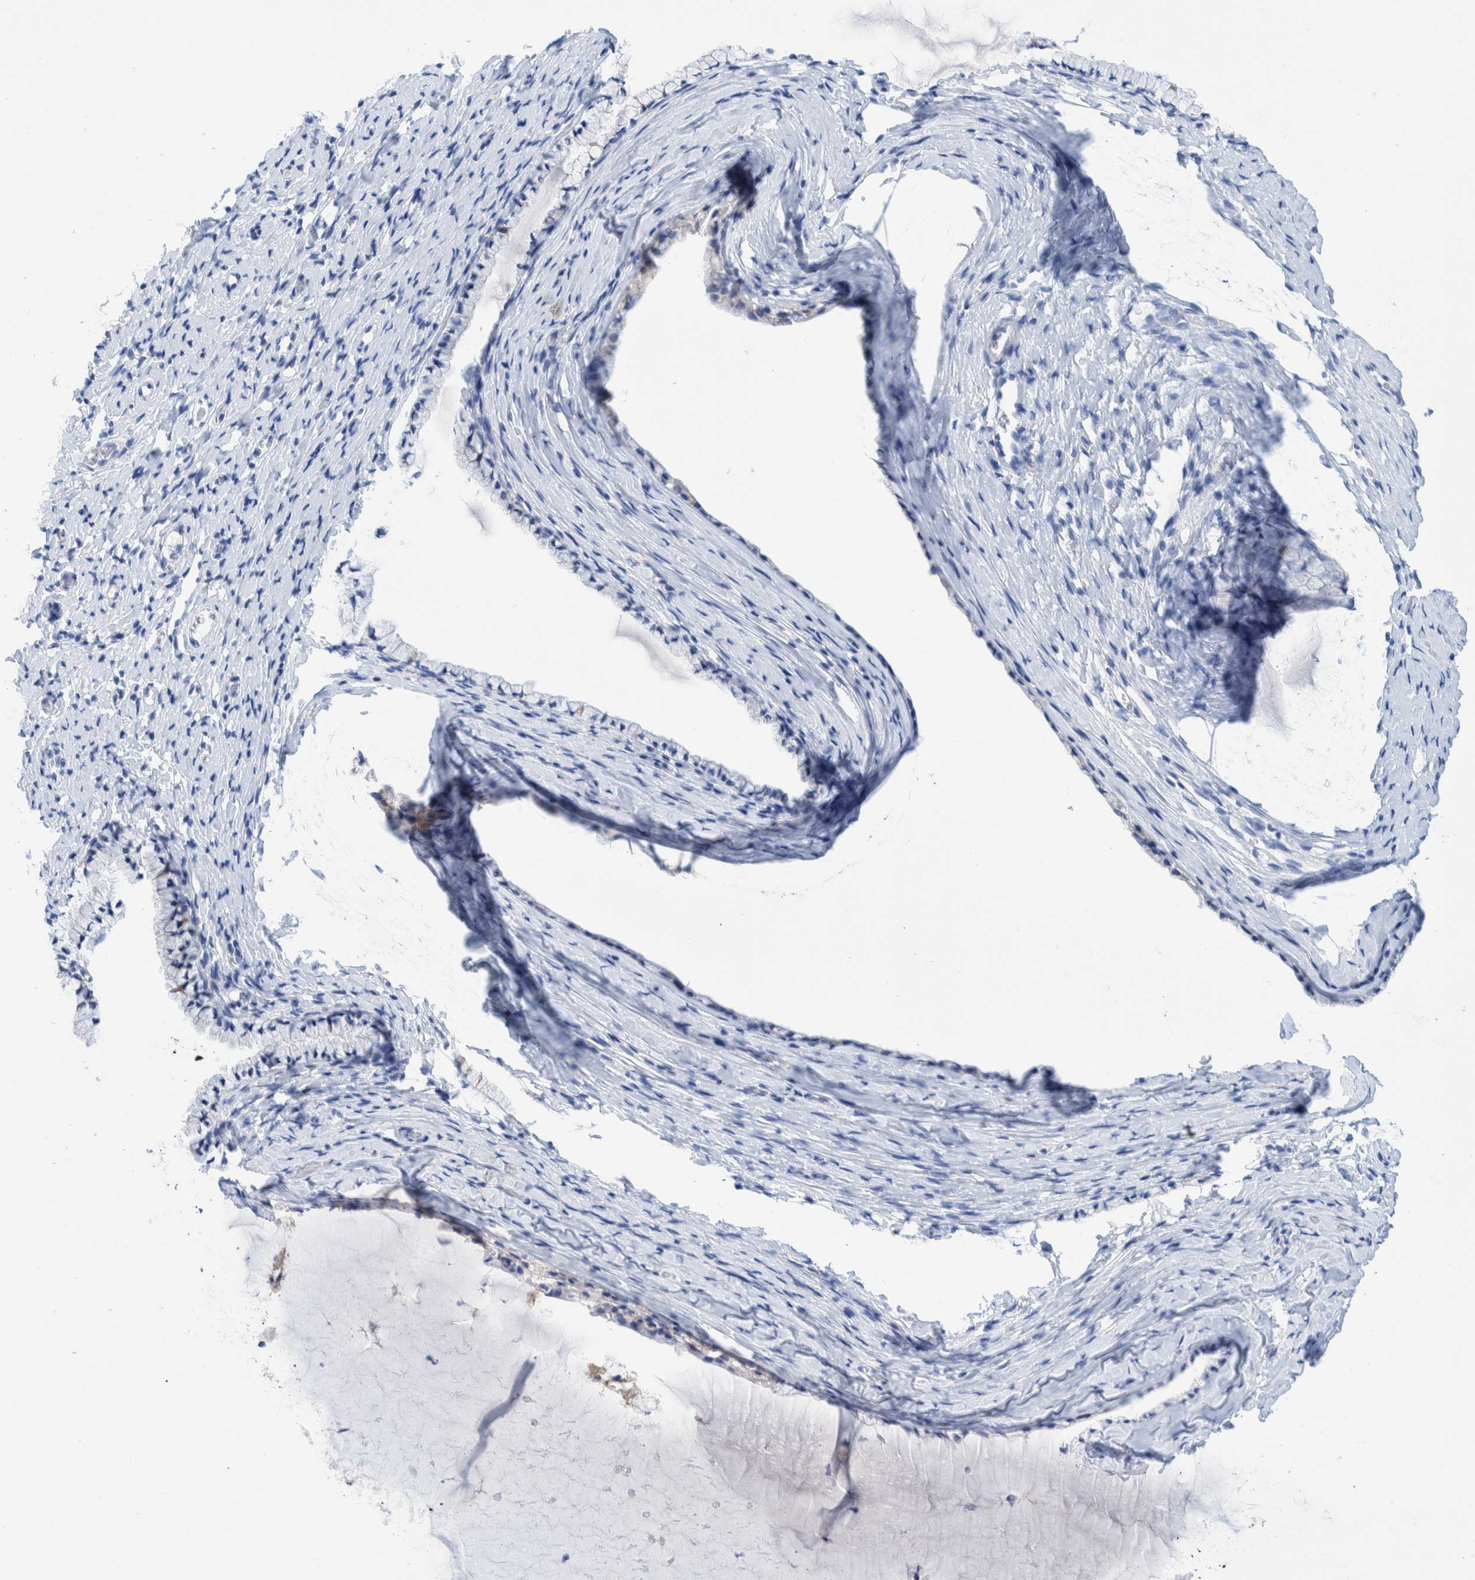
{"staining": {"intensity": "negative", "quantity": "none", "location": "none"}, "tissue": "cervix", "cell_type": "Glandular cells", "image_type": "normal", "snomed": [{"axis": "morphology", "description": "Normal tissue, NOS"}, {"axis": "topography", "description": "Cervix"}], "caption": "This photomicrograph is of unremarkable cervix stained with immunohistochemistry to label a protein in brown with the nuclei are counter-stained blue. There is no staining in glandular cells.", "gene": "KRT14", "patient": {"sex": "female", "age": 72}}